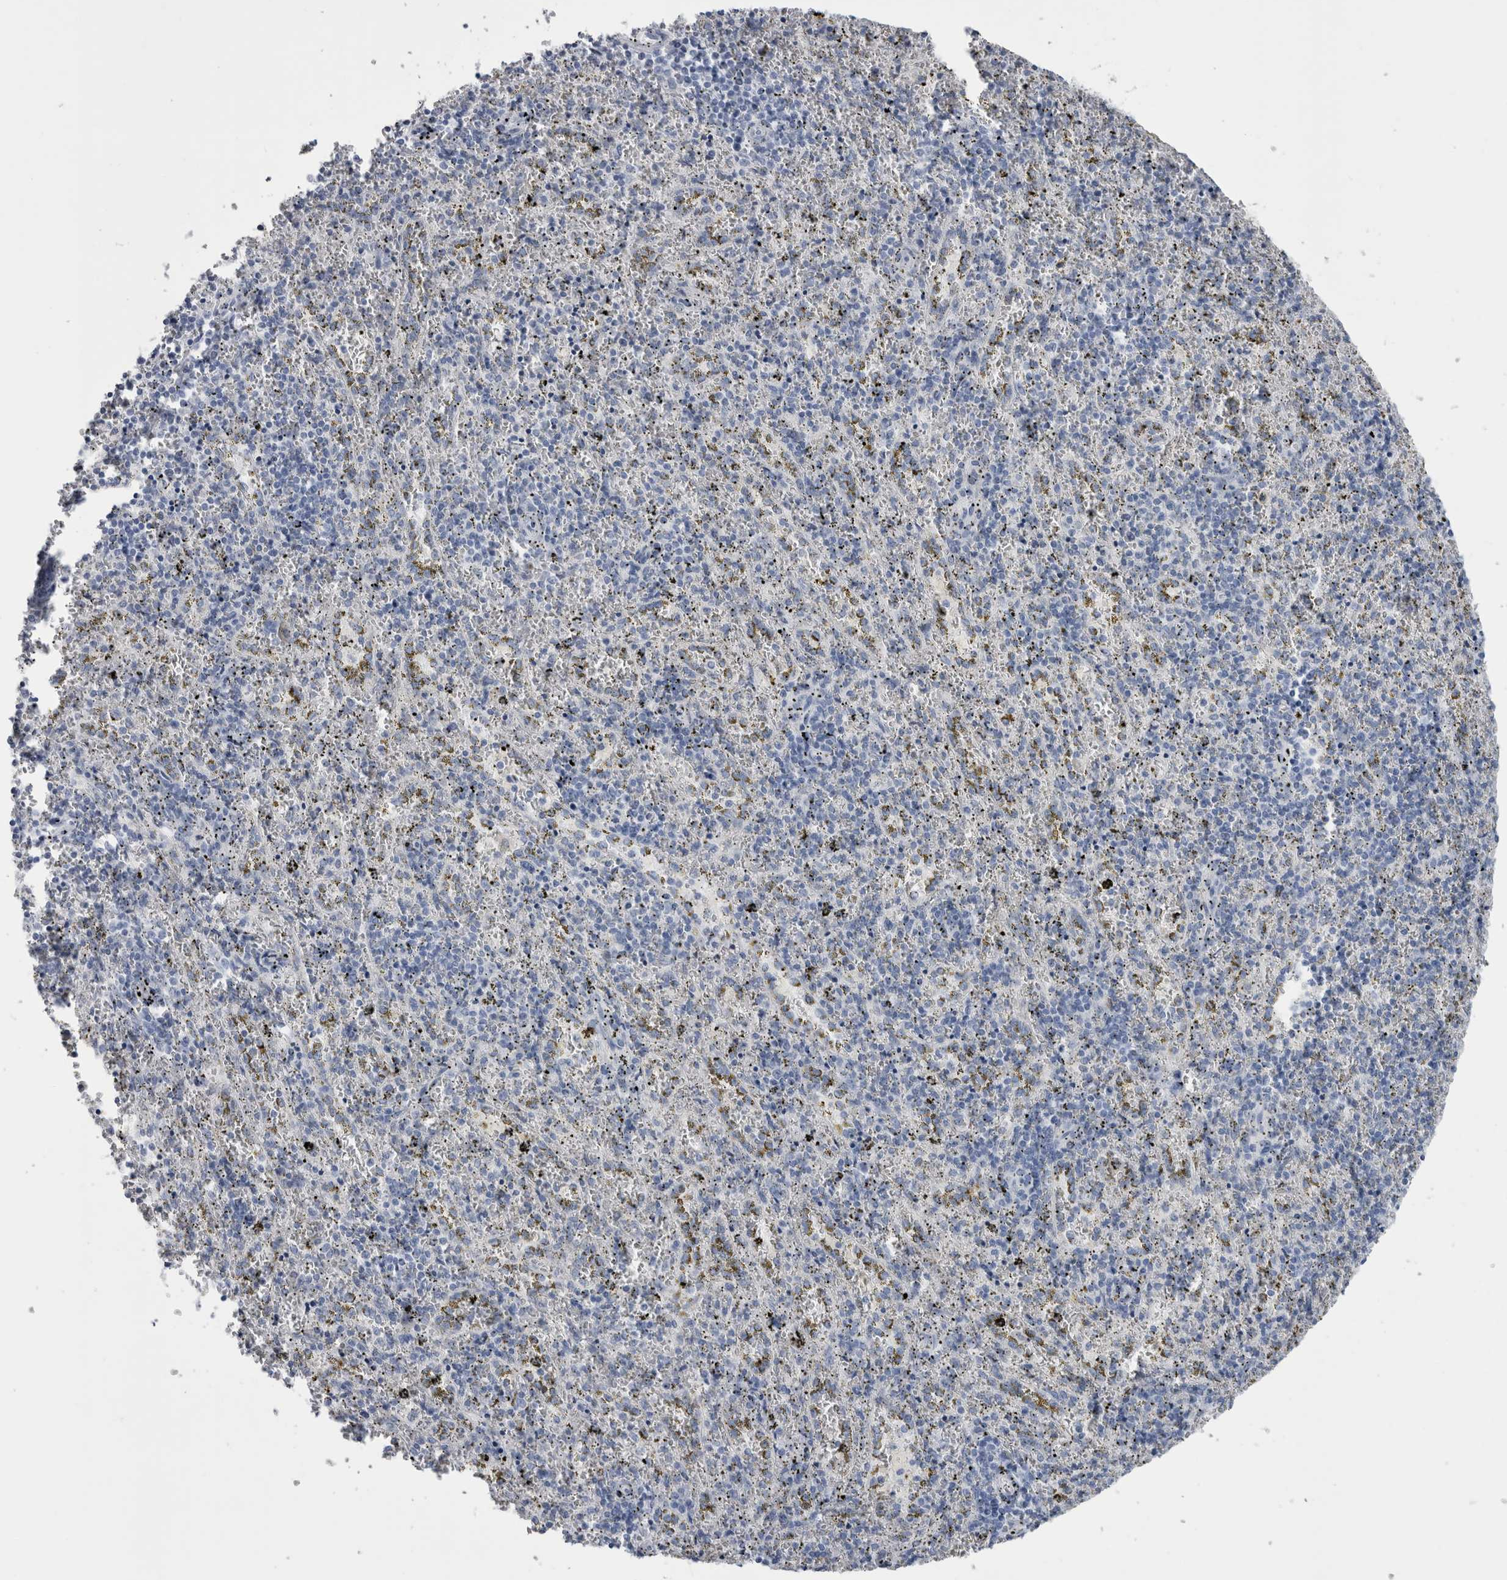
{"staining": {"intensity": "negative", "quantity": "none", "location": "none"}, "tissue": "spleen", "cell_type": "Cells in red pulp", "image_type": "normal", "snomed": [{"axis": "morphology", "description": "Normal tissue, NOS"}, {"axis": "topography", "description": "Spleen"}], "caption": "Human spleen stained for a protein using immunohistochemistry shows no staining in cells in red pulp.", "gene": "PTH", "patient": {"sex": "male", "age": 11}}